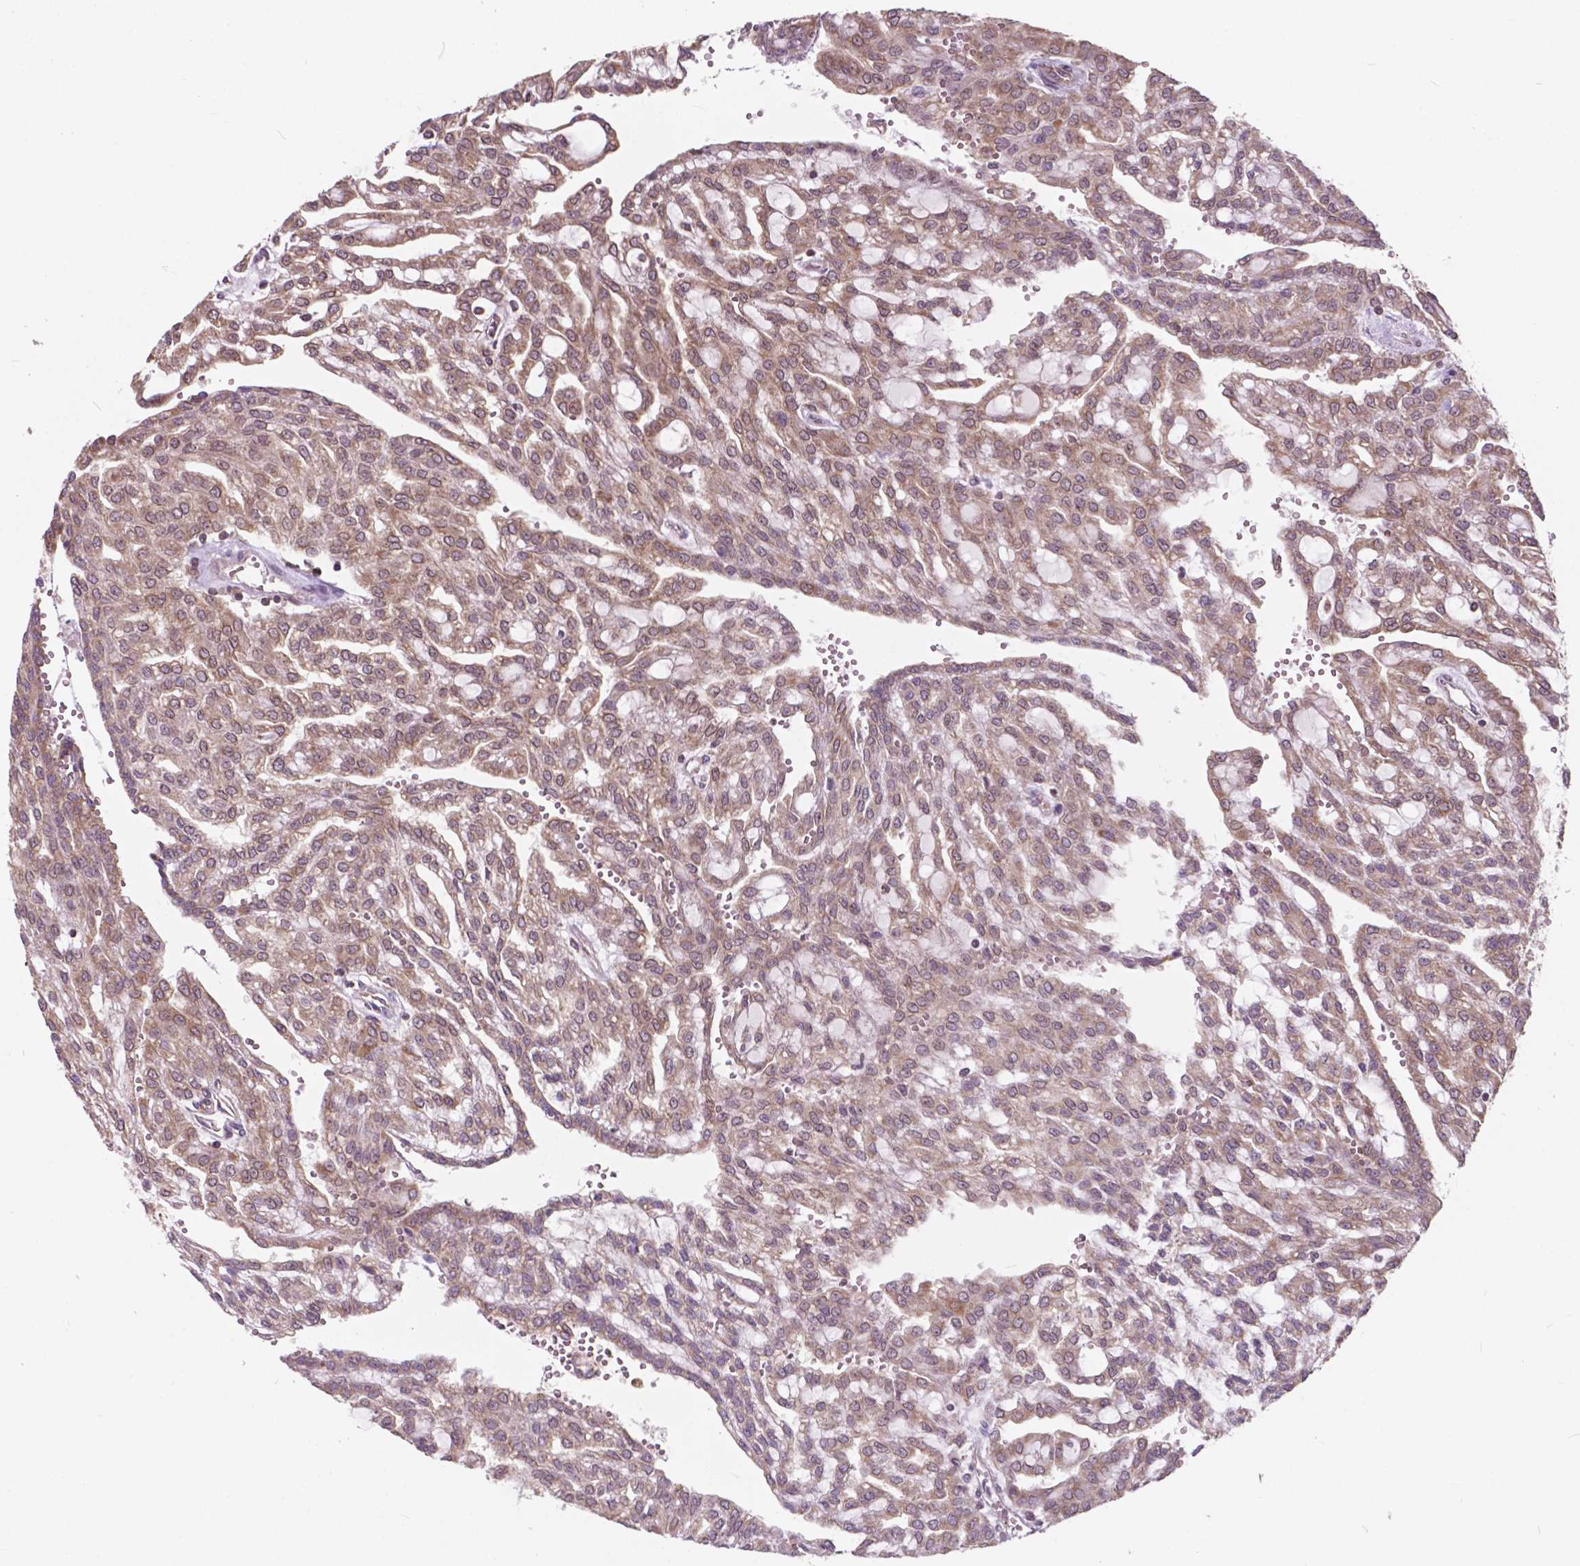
{"staining": {"intensity": "weak", "quantity": ">75%", "location": "cytoplasmic/membranous,nuclear"}, "tissue": "renal cancer", "cell_type": "Tumor cells", "image_type": "cancer", "snomed": [{"axis": "morphology", "description": "Adenocarcinoma, NOS"}, {"axis": "topography", "description": "Kidney"}], "caption": "IHC of human adenocarcinoma (renal) reveals low levels of weak cytoplasmic/membranous and nuclear staining in about >75% of tumor cells.", "gene": "MRPL33", "patient": {"sex": "male", "age": 63}}